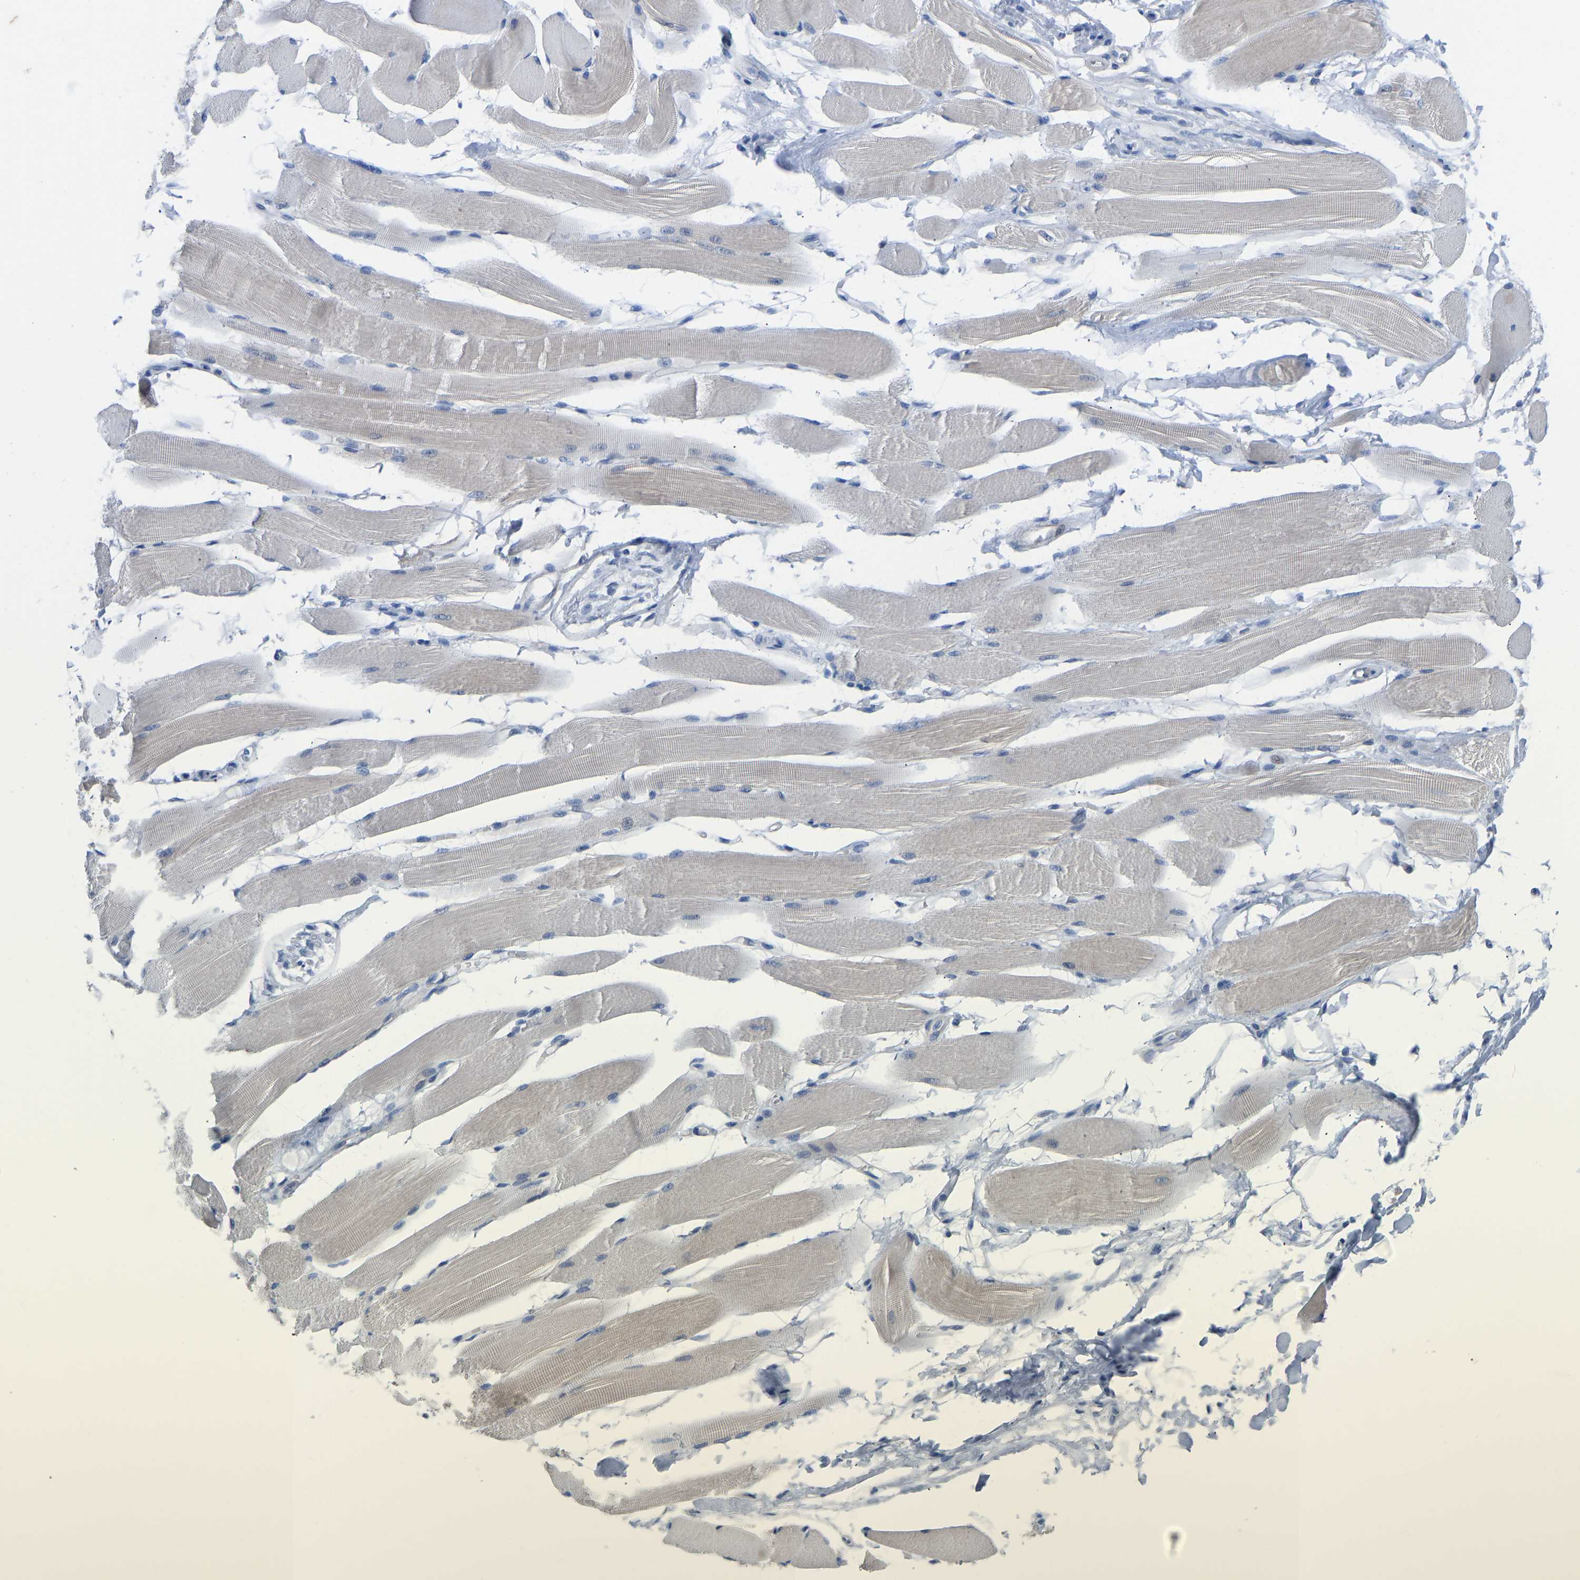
{"staining": {"intensity": "moderate", "quantity": "<25%", "location": "cytoplasmic/membranous"}, "tissue": "skeletal muscle", "cell_type": "Myocytes", "image_type": "normal", "snomed": [{"axis": "morphology", "description": "Normal tissue, NOS"}, {"axis": "topography", "description": "Skeletal muscle"}, {"axis": "topography", "description": "Peripheral nerve tissue"}], "caption": "This photomicrograph reveals immunohistochemistry staining of benign skeletal muscle, with low moderate cytoplasmic/membranous positivity in approximately <25% of myocytes.", "gene": "OLIG2", "patient": {"sex": "female", "age": 84}}